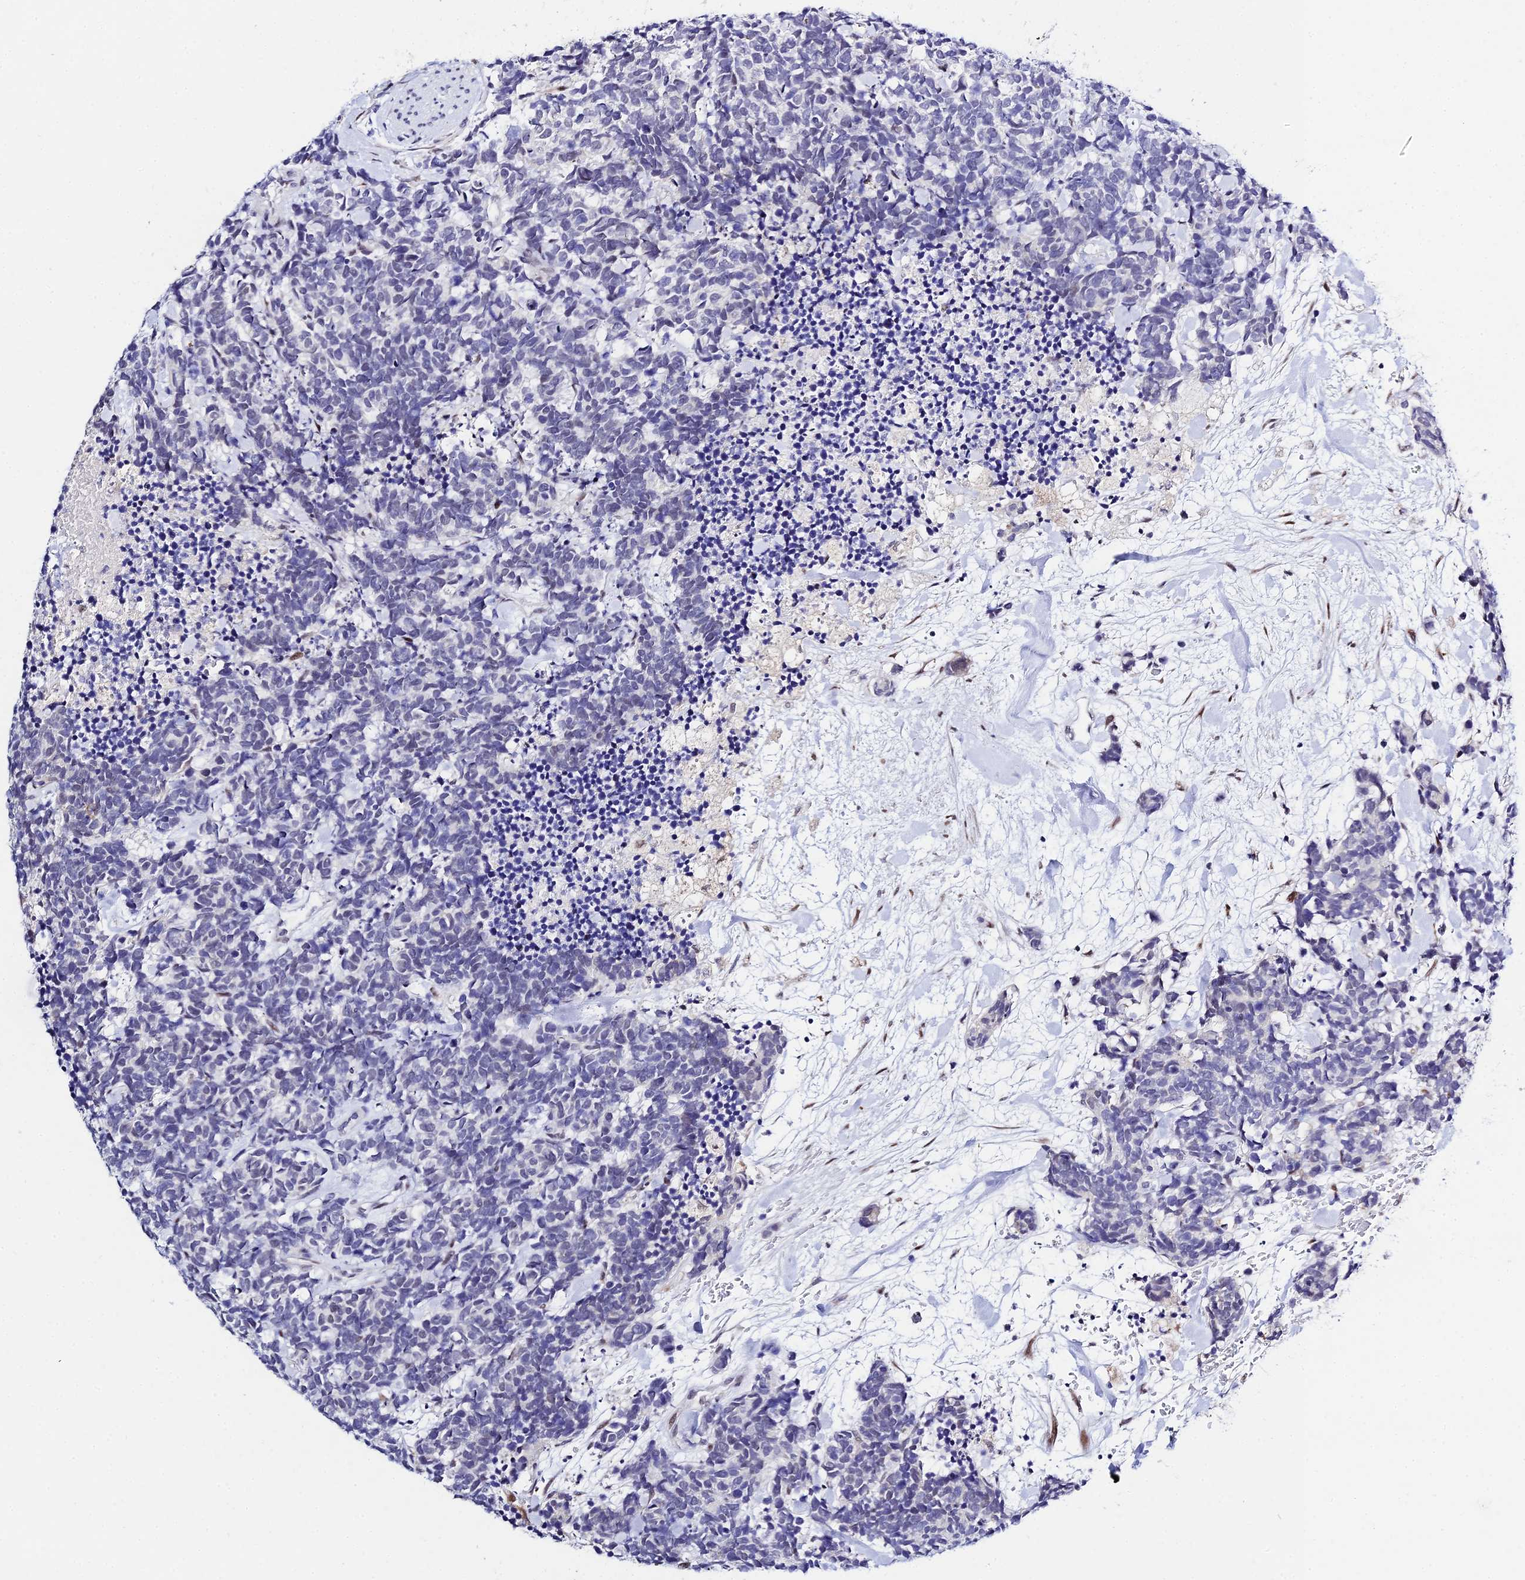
{"staining": {"intensity": "negative", "quantity": "none", "location": "none"}, "tissue": "carcinoid", "cell_type": "Tumor cells", "image_type": "cancer", "snomed": [{"axis": "morphology", "description": "Carcinoma, NOS"}, {"axis": "morphology", "description": "Carcinoid, malignant, NOS"}, {"axis": "topography", "description": "Prostate"}], "caption": "Carcinoid was stained to show a protein in brown. There is no significant positivity in tumor cells. (DAB immunohistochemistry with hematoxylin counter stain).", "gene": "POFUT2", "patient": {"sex": "male", "age": 57}}